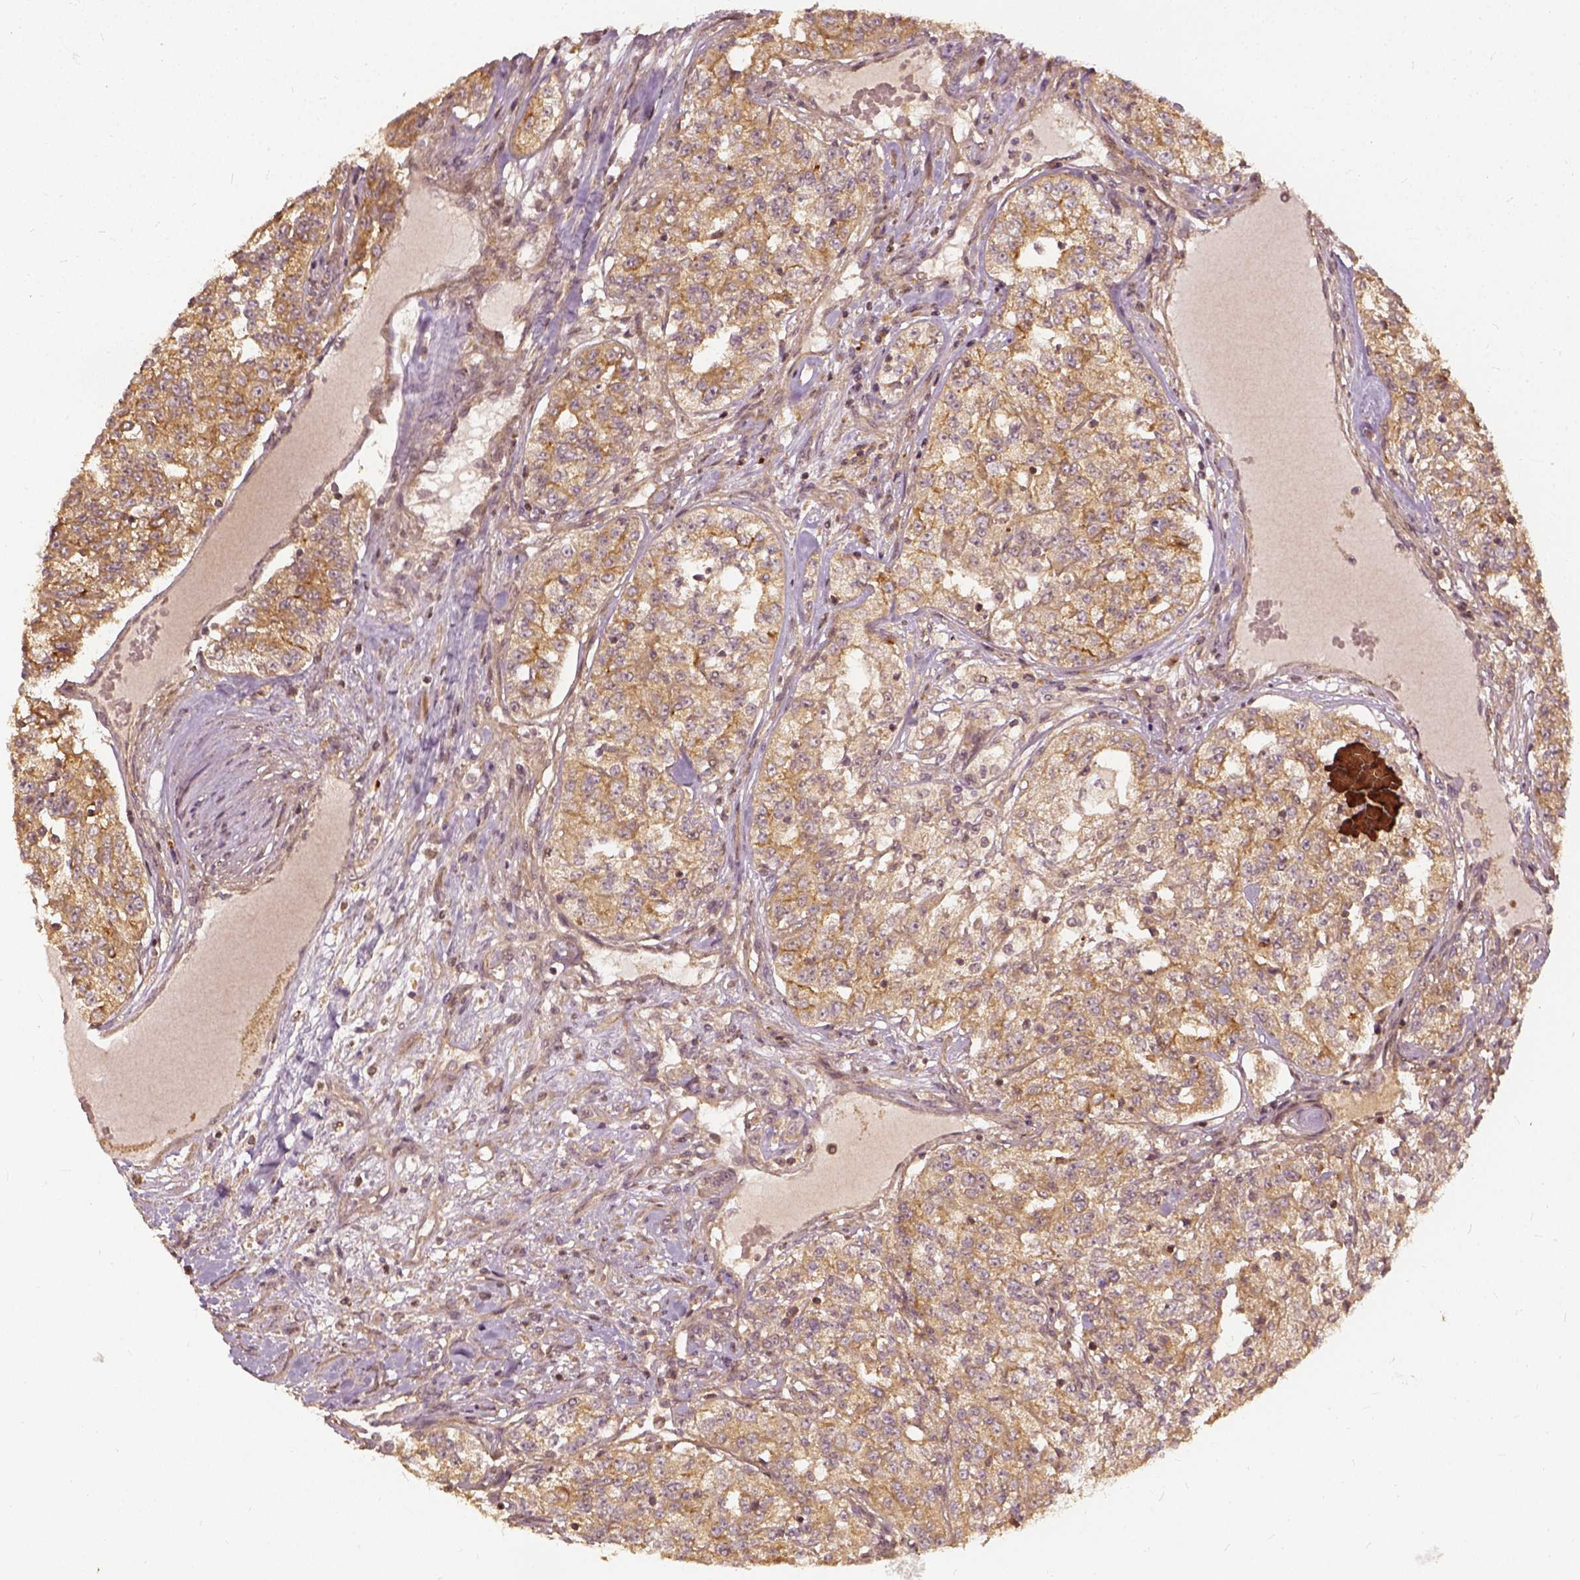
{"staining": {"intensity": "moderate", "quantity": ">75%", "location": "cytoplasmic/membranous"}, "tissue": "renal cancer", "cell_type": "Tumor cells", "image_type": "cancer", "snomed": [{"axis": "morphology", "description": "Adenocarcinoma, NOS"}, {"axis": "topography", "description": "Kidney"}], "caption": "This micrograph shows IHC staining of human renal cancer, with medium moderate cytoplasmic/membranous staining in about >75% of tumor cells.", "gene": "VEGFA", "patient": {"sex": "female", "age": 63}}